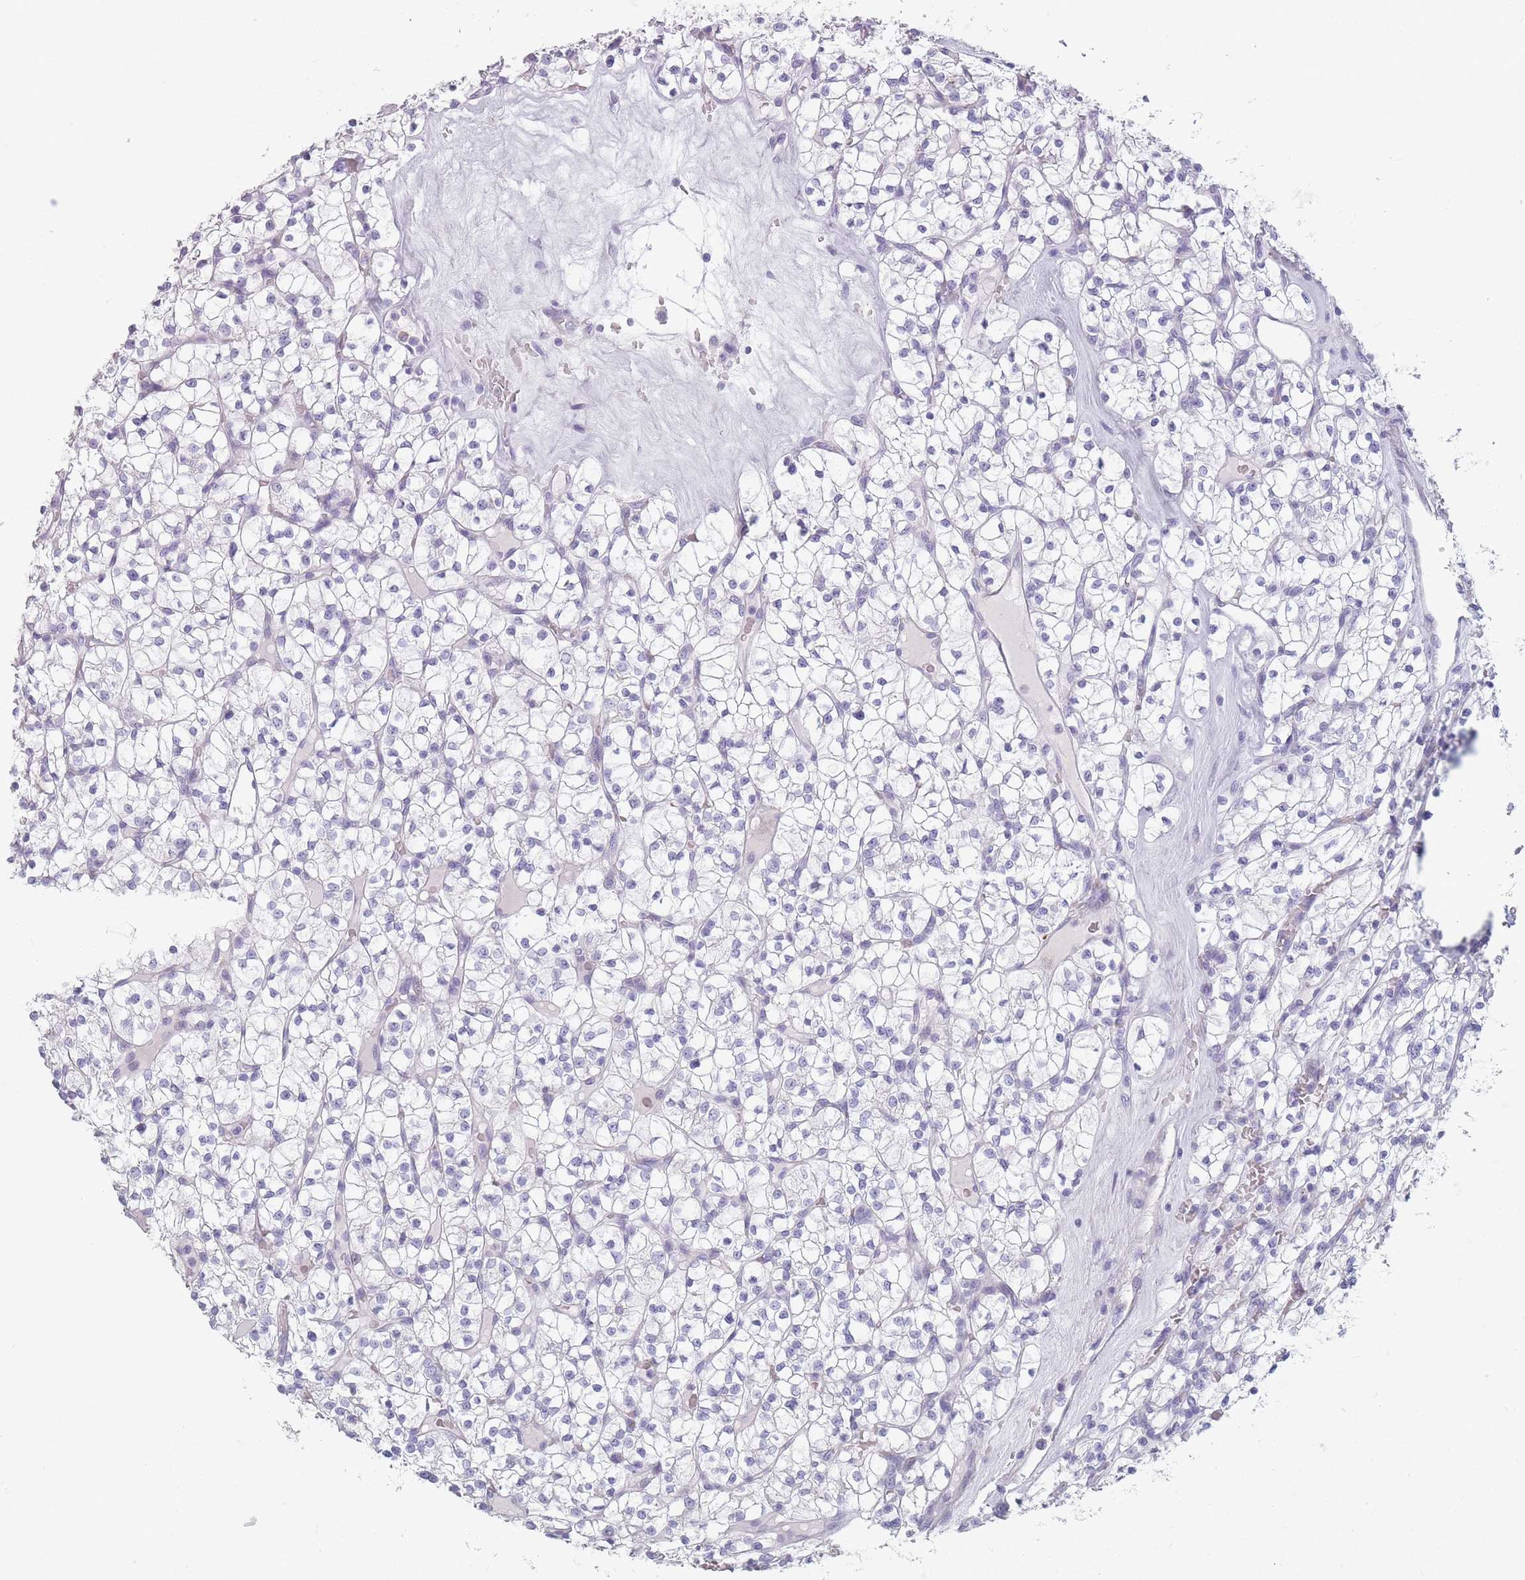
{"staining": {"intensity": "negative", "quantity": "none", "location": "none"}, "tissue": "renal cancer", "cell_type": "Tumor cells", "image_type": "cancer", "snomed": [{"axis": "morphology", "description": "Adenocarcinoma, NOS"}, {"axis": "topography", "description": "Kidney"}], "caption": "An immunohistochemistry (IHC) histopathology image of renal cancer is shown. There is no staining in tumor cells of renal cancer.", "gene": "CCNO", "patient": {"sex": "female", "age": 64}}